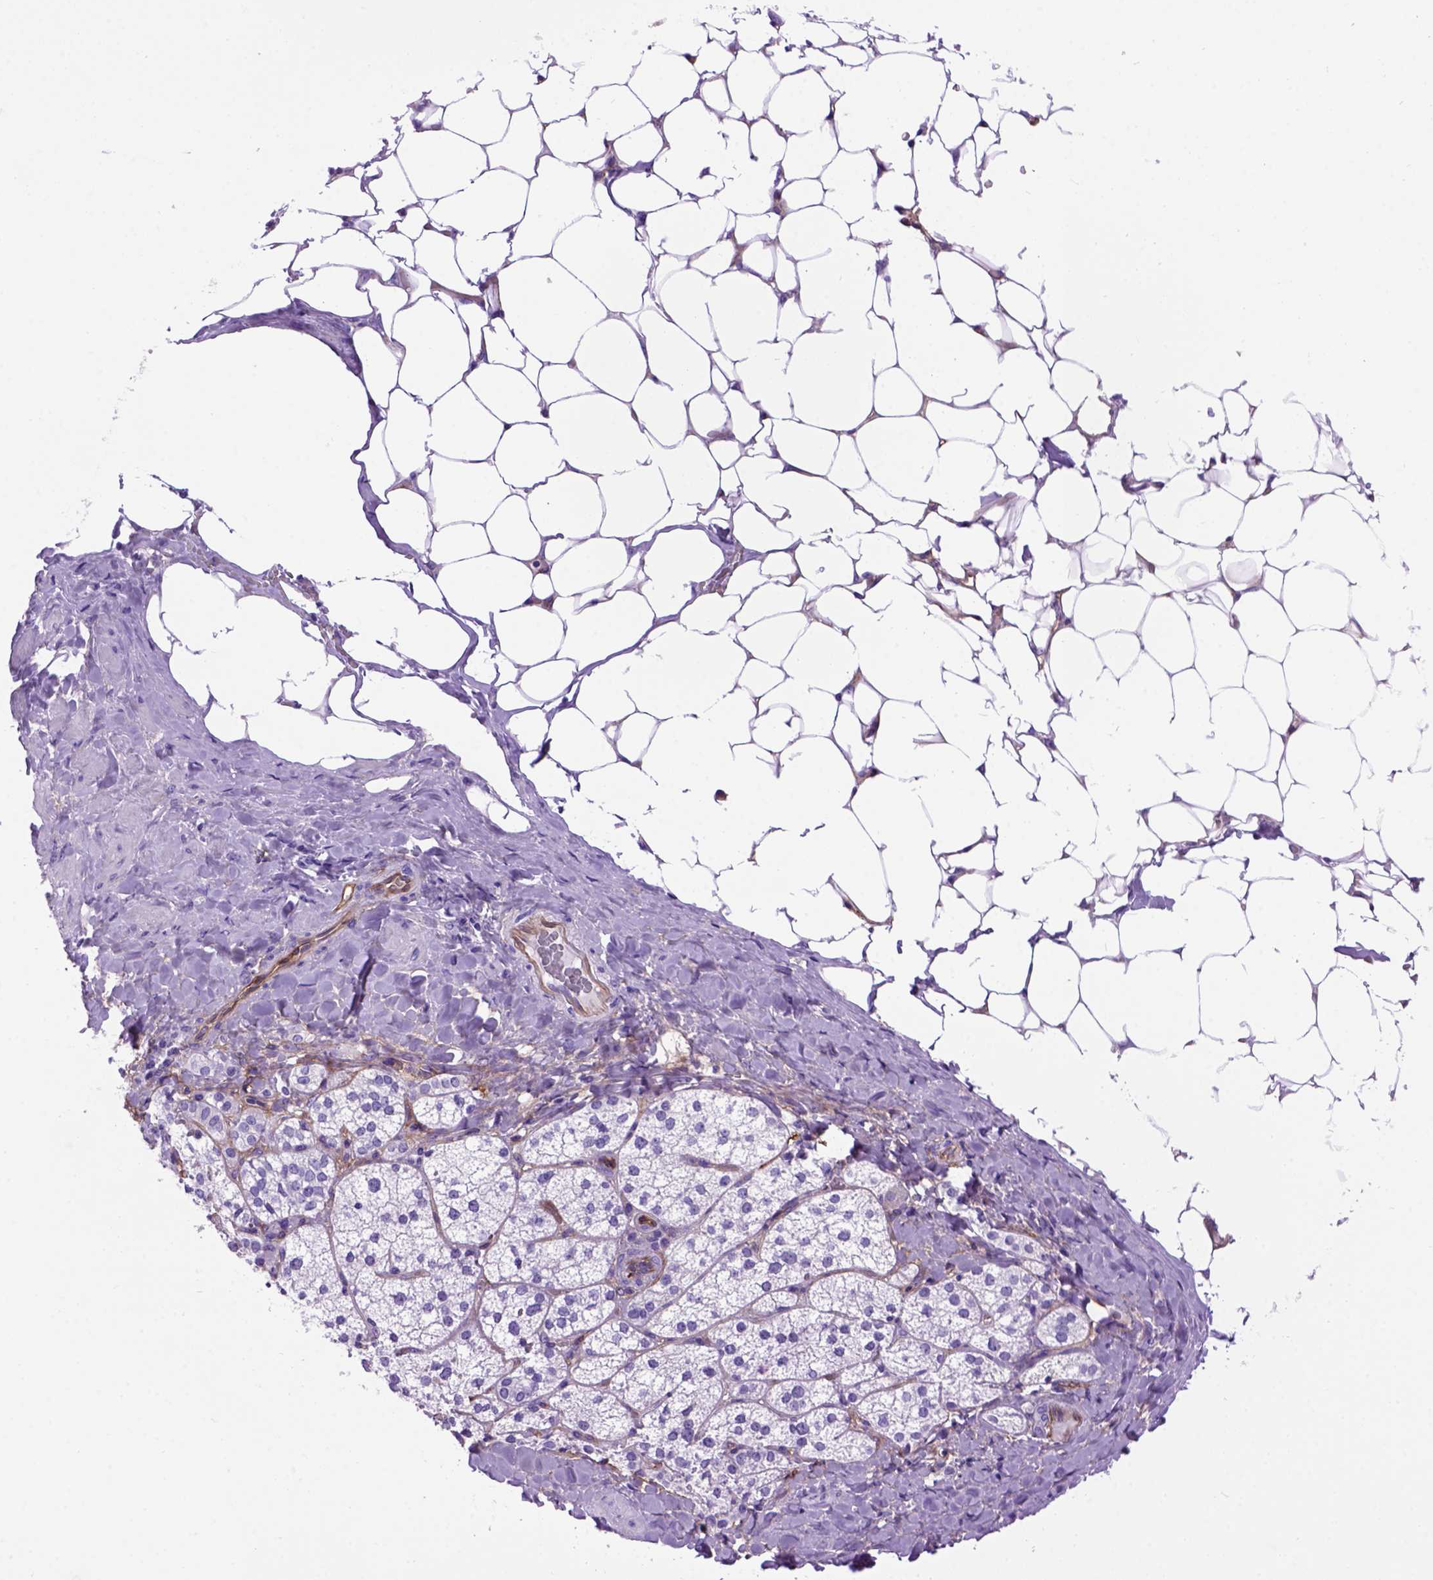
{"staining": {"intensity": "negative", "quantity": "none", "location": "none"}, "tissue": "adrenal gland", "cell_type": "Glandular cells", "image_type": "normal", "snomed": [{"axis": "morphology", "description": "Normal tissue, NOS"}, {"axis": "topography", "description": "Adrenal gland"}], "caption": "Immunohistochemistry (IHC) image of normal adrenal gland stained for a protein (brown), which shows no expression in glandular cells.", "gene": "ENG", "patient": {"sex": "male", "age": 53}}